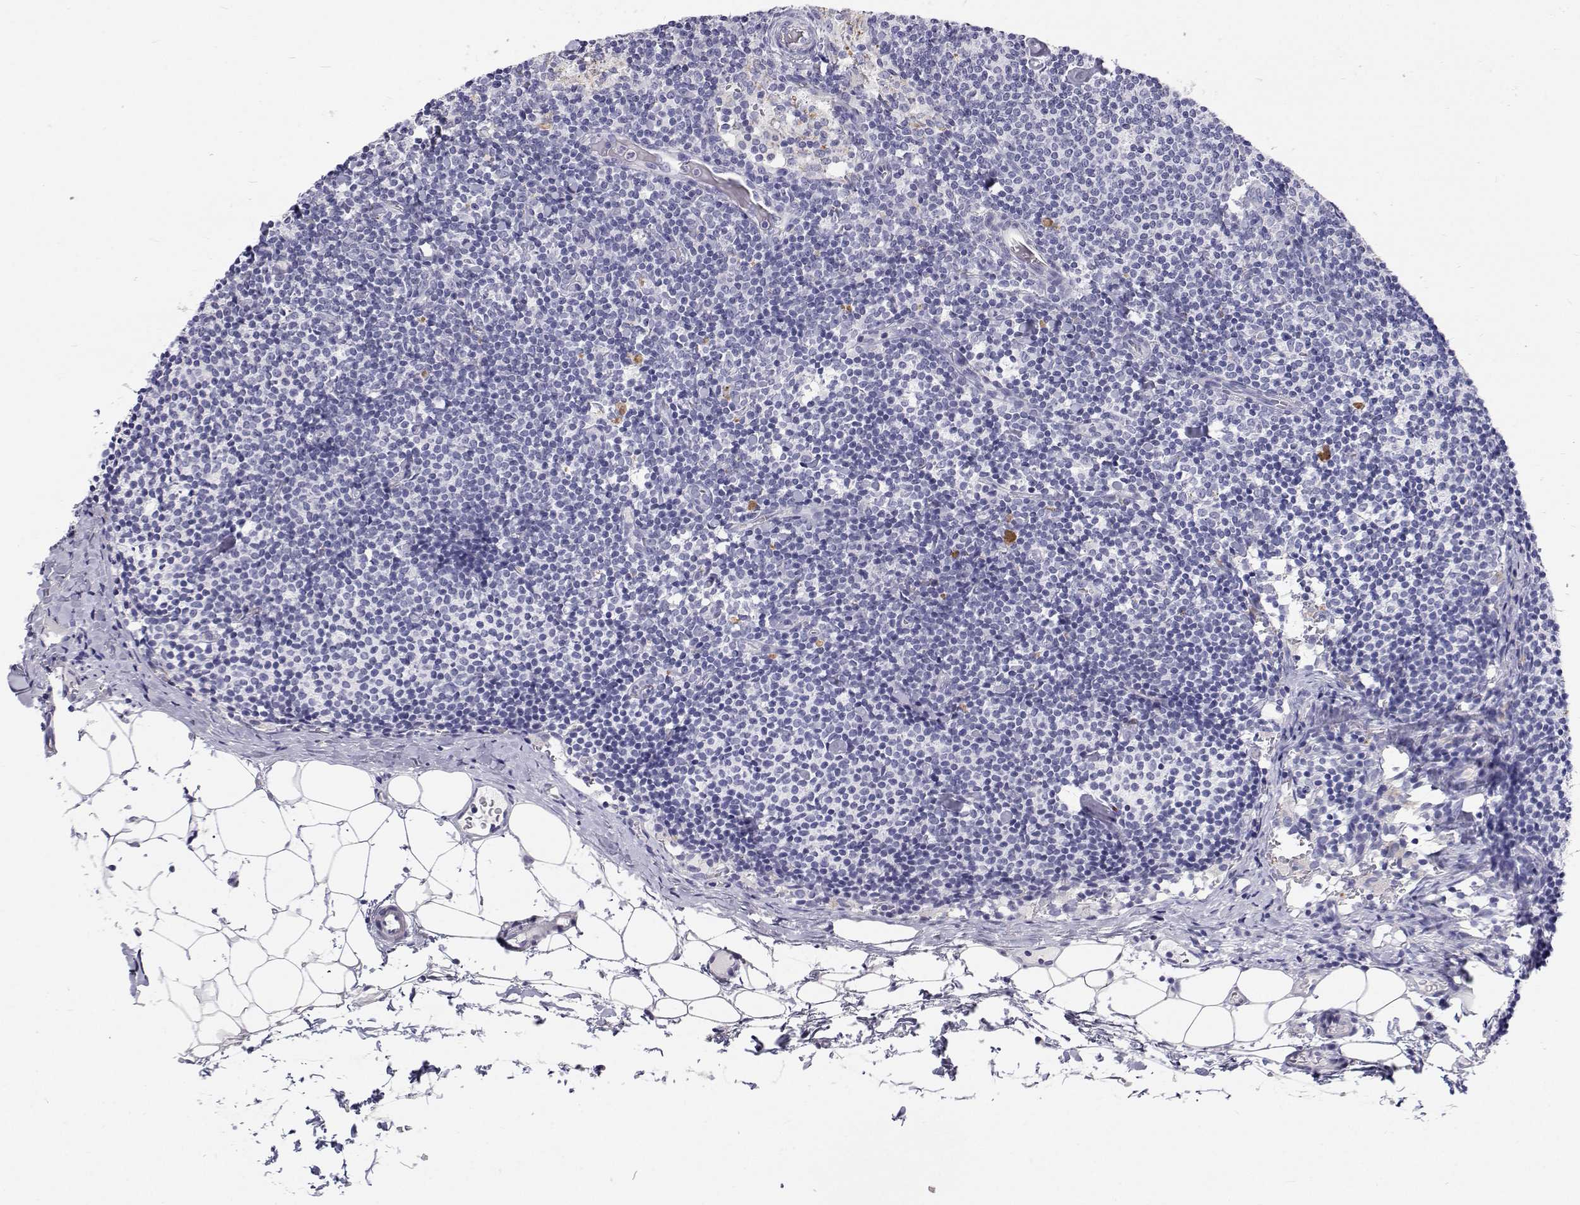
{"staining": {"intensity": "negative", "quantity": "none", "location": "none"}, "tissue": "lymph node", "cell_type": "Germinal center cells", "image_type": "normal", "snomed": [{"axis": "morphology", "description": "Normal tissue, NOS"}, {"axis": "topography", "description": "Lymph node"}], "caption": "This is a histopathology image of immunohistochemistry staining of normal lymph node, which shows no expression in germinal center cells.", "gene": "NCR2", "patient": {"sex": "female", "age": 41}}